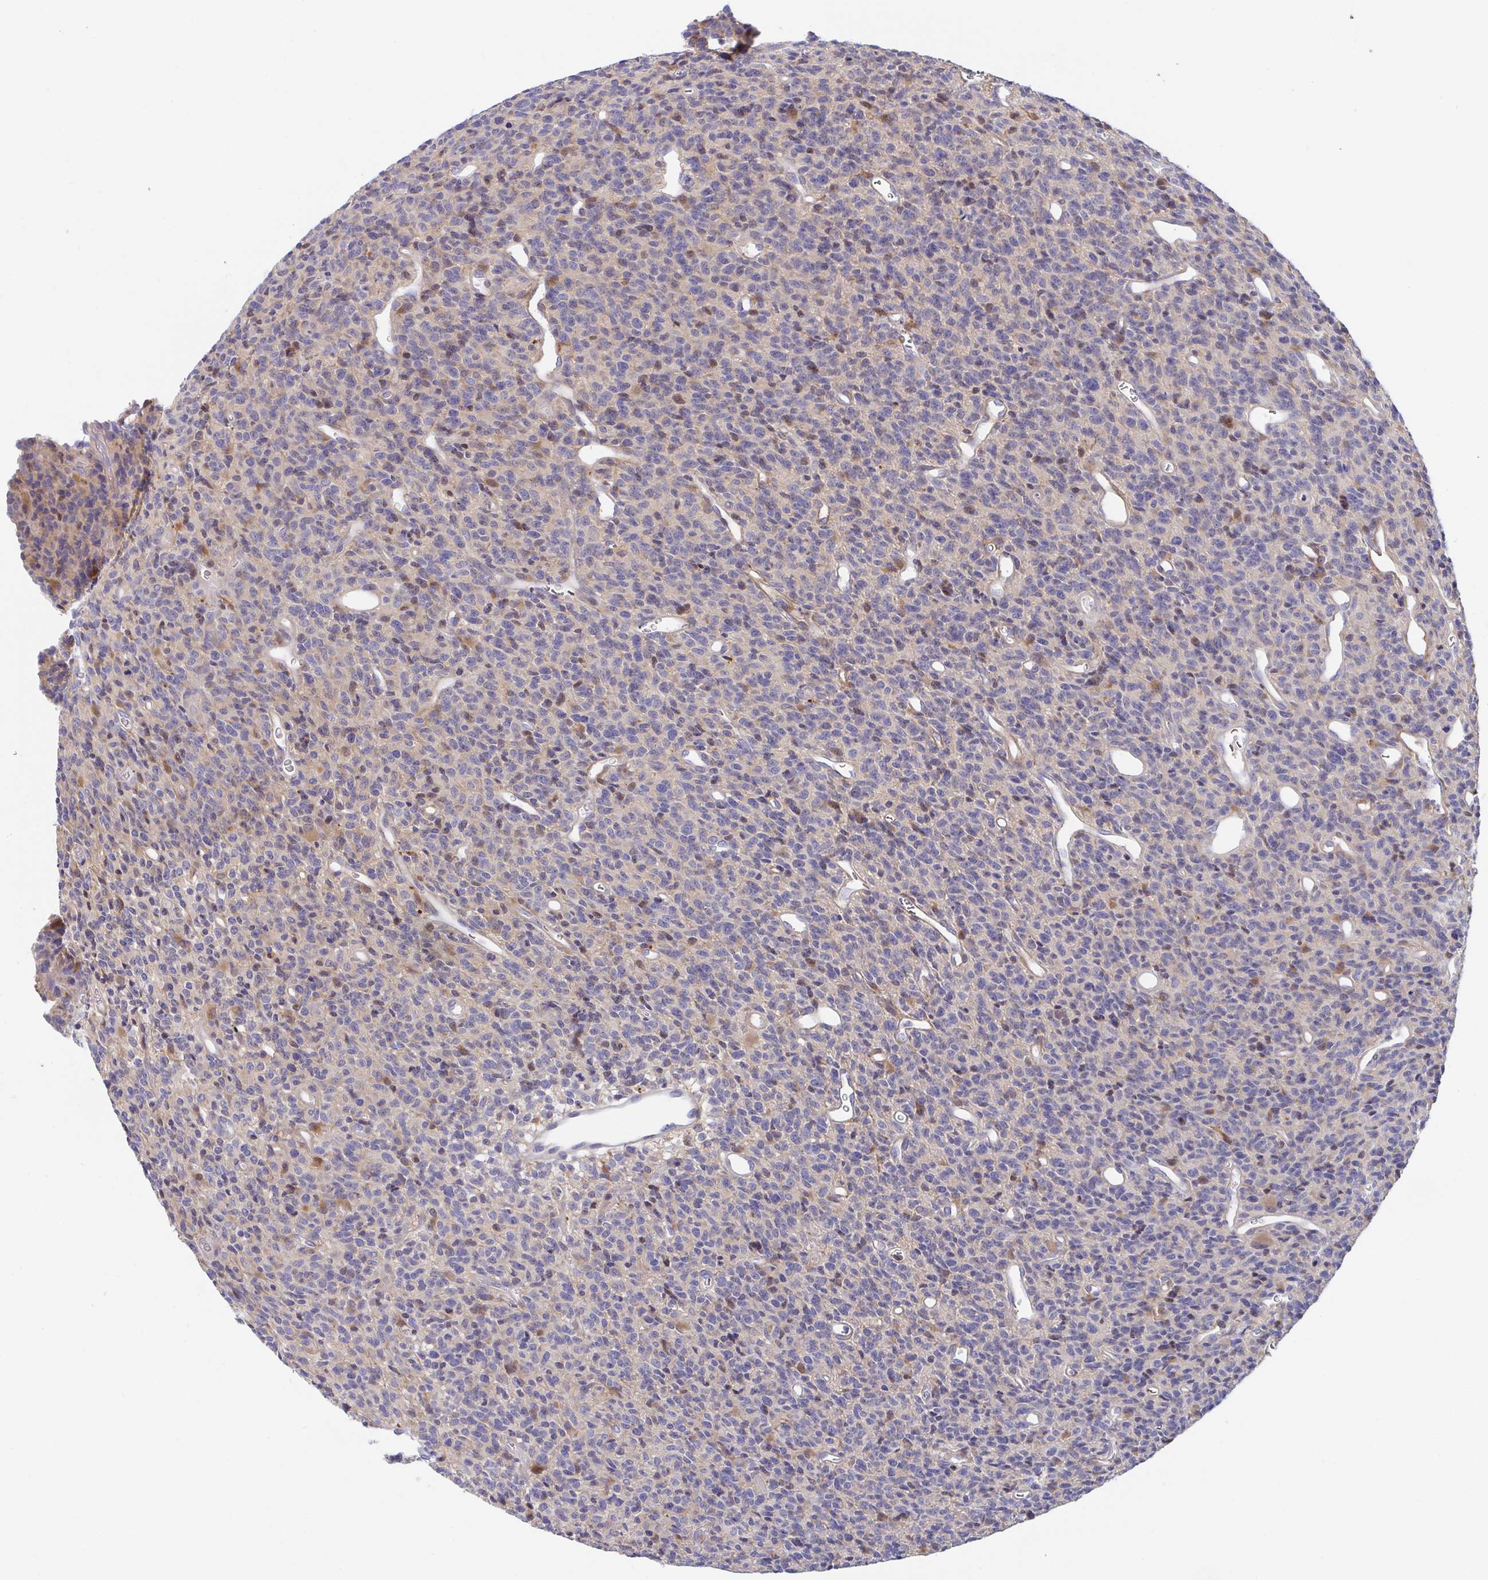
{"staining": {"intensity": "moderate", "quantity": "<25%", "location": "cytoplasmic/membranous,nuclear"}, "tissue": "glioma", "cell_type": "Tumor cells", "image_type": "cancer", "snomed": [{"axis": "morphology", "description": "Glioma, malignant, High grade"}, {"axis": "topography", "description": "Brain"}], "caption": "DAB immunohistochemical staining of high-grade glioma (malignant) shows moderate cytoplasmic/membranous and nuclear protein positivity in approximately <25% of tumor cells. (Brightfield microscopy of DAB IHC at high magnification).", "gene": "P2RX3", "patient": {"sex": "male", "age": 76}}